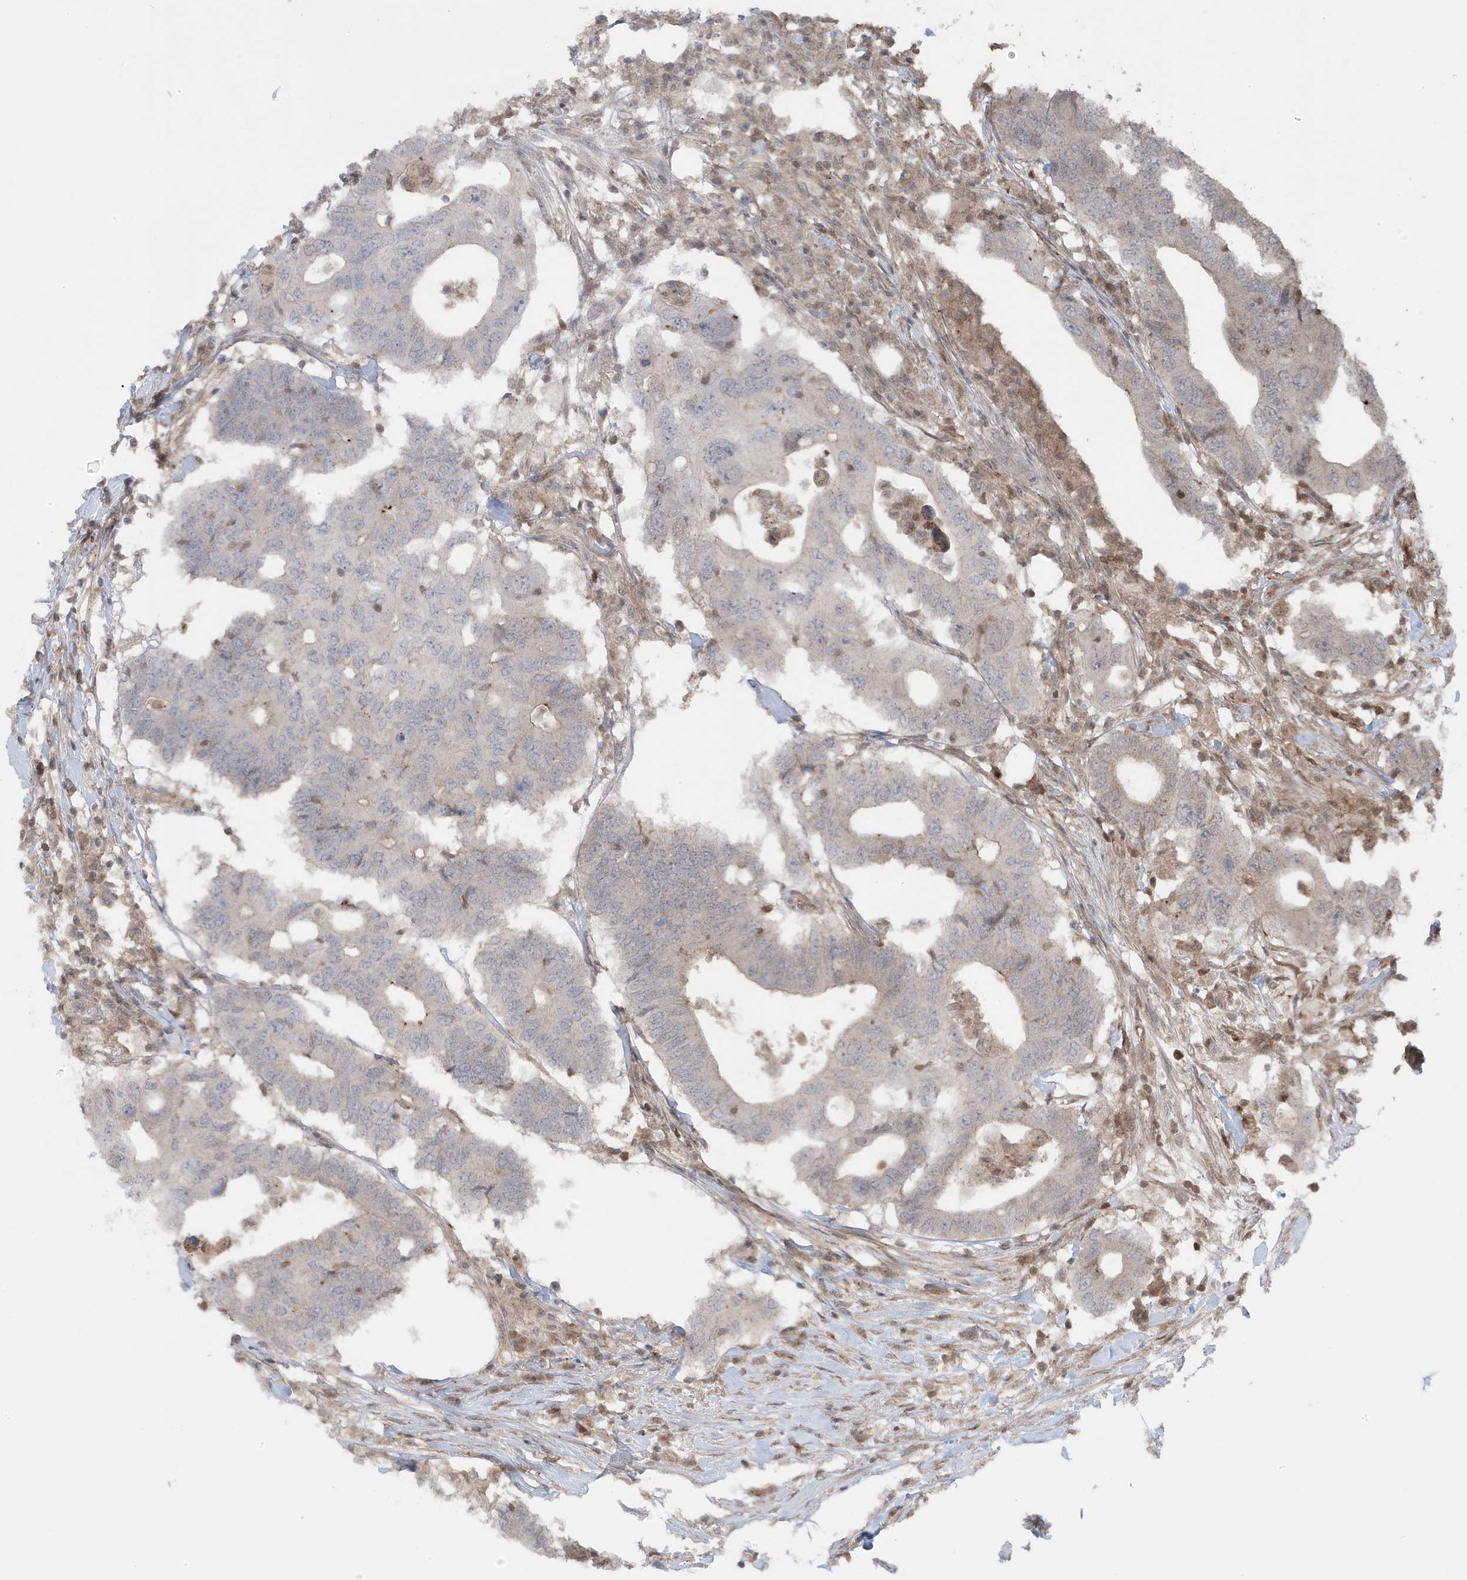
{"staining": {"intensity": "negative", "quantity": "none", "location": "none"}, "tissue": "colorectal cancer", "cell_type": "Tumor cells", "image_type": "cancer", "snomed": [{"axis": "morphology", "description": "Adenocarcinoma, NOS"}, {"axis": "topography", "description": "Colon"}], "caption": "An image of adenocarcinoma (colorectal) stained for a protein shows no brown staining in tumor cells.", "gene": "MAPK1IP1L", "patient": {"sex": "male", "age": 71}}